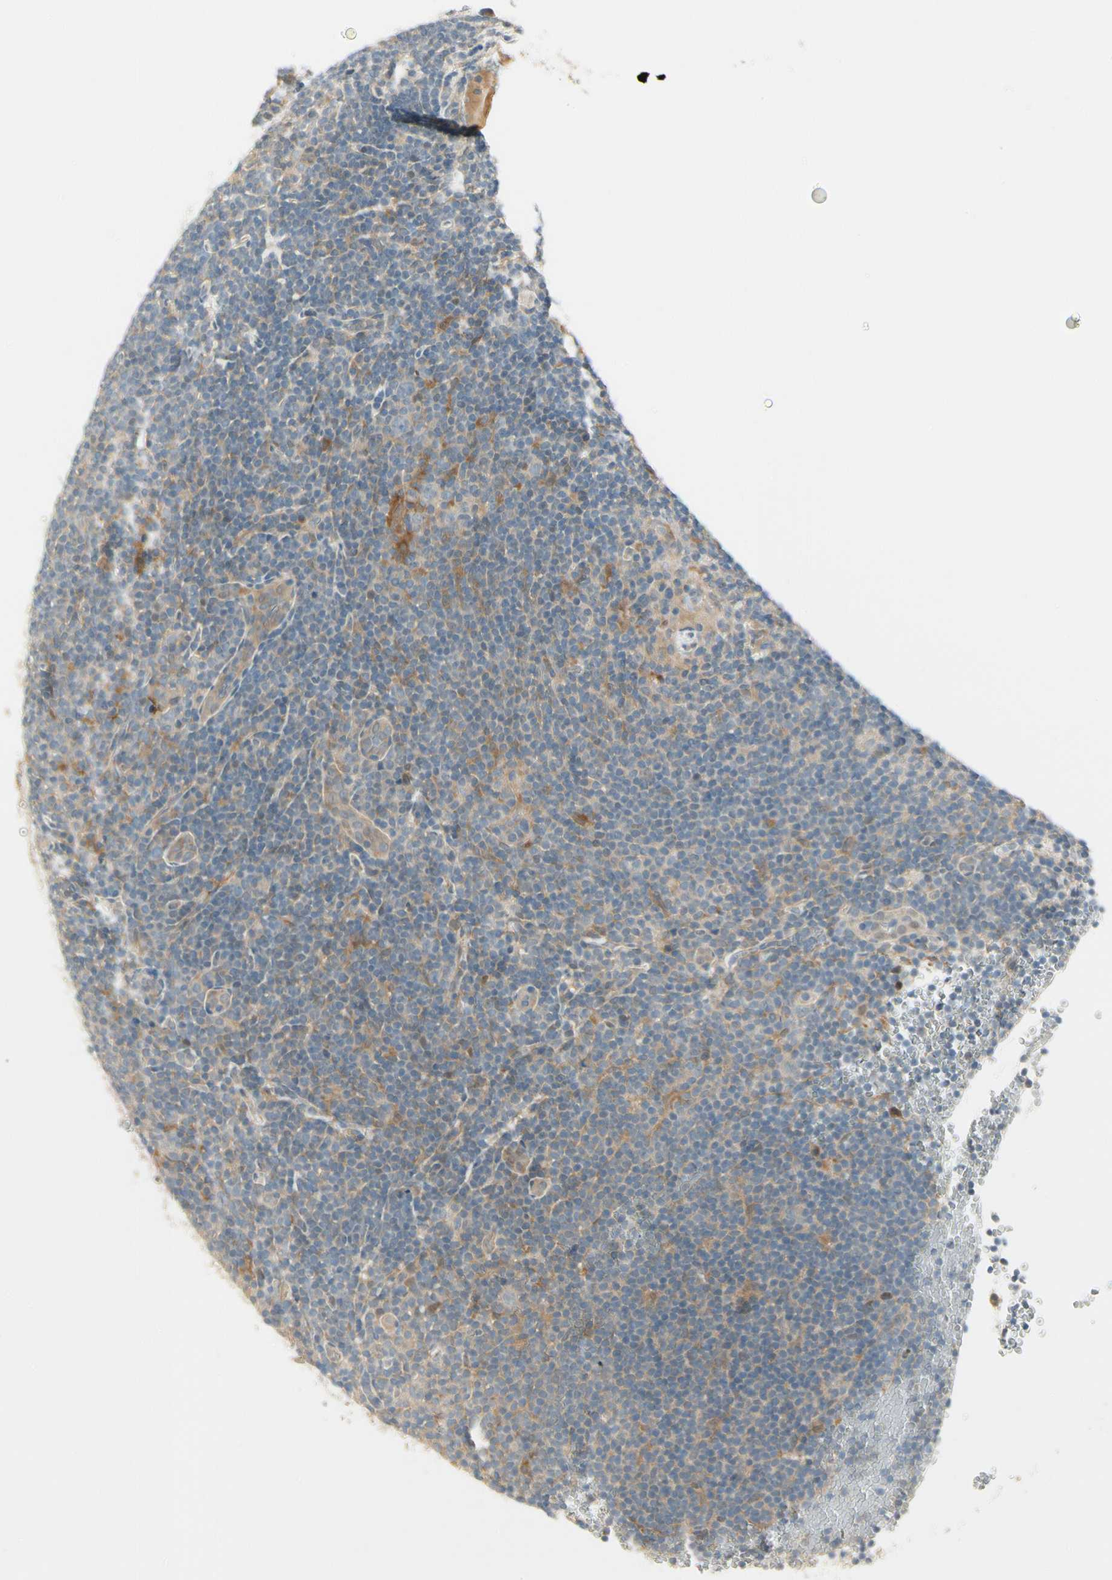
{"staining": {"intensity": "negative", "quantity": "none", "location": "none"}, "tissue": "lymphoma", "cell_type": "Tumor cells", "image_type": "cancer", "snomed": [{"axis": "morphology", "description": "Hodgkin's disease, NOS"}, {"axis": "topography", "description": "Lymph node"}], "caption": "IHC image of human lymphoma stained for a protein (brown), which displays no staining in tumor cells.", "gene": "EPHB3", "patient": {"sex": "female", "age": 57}}